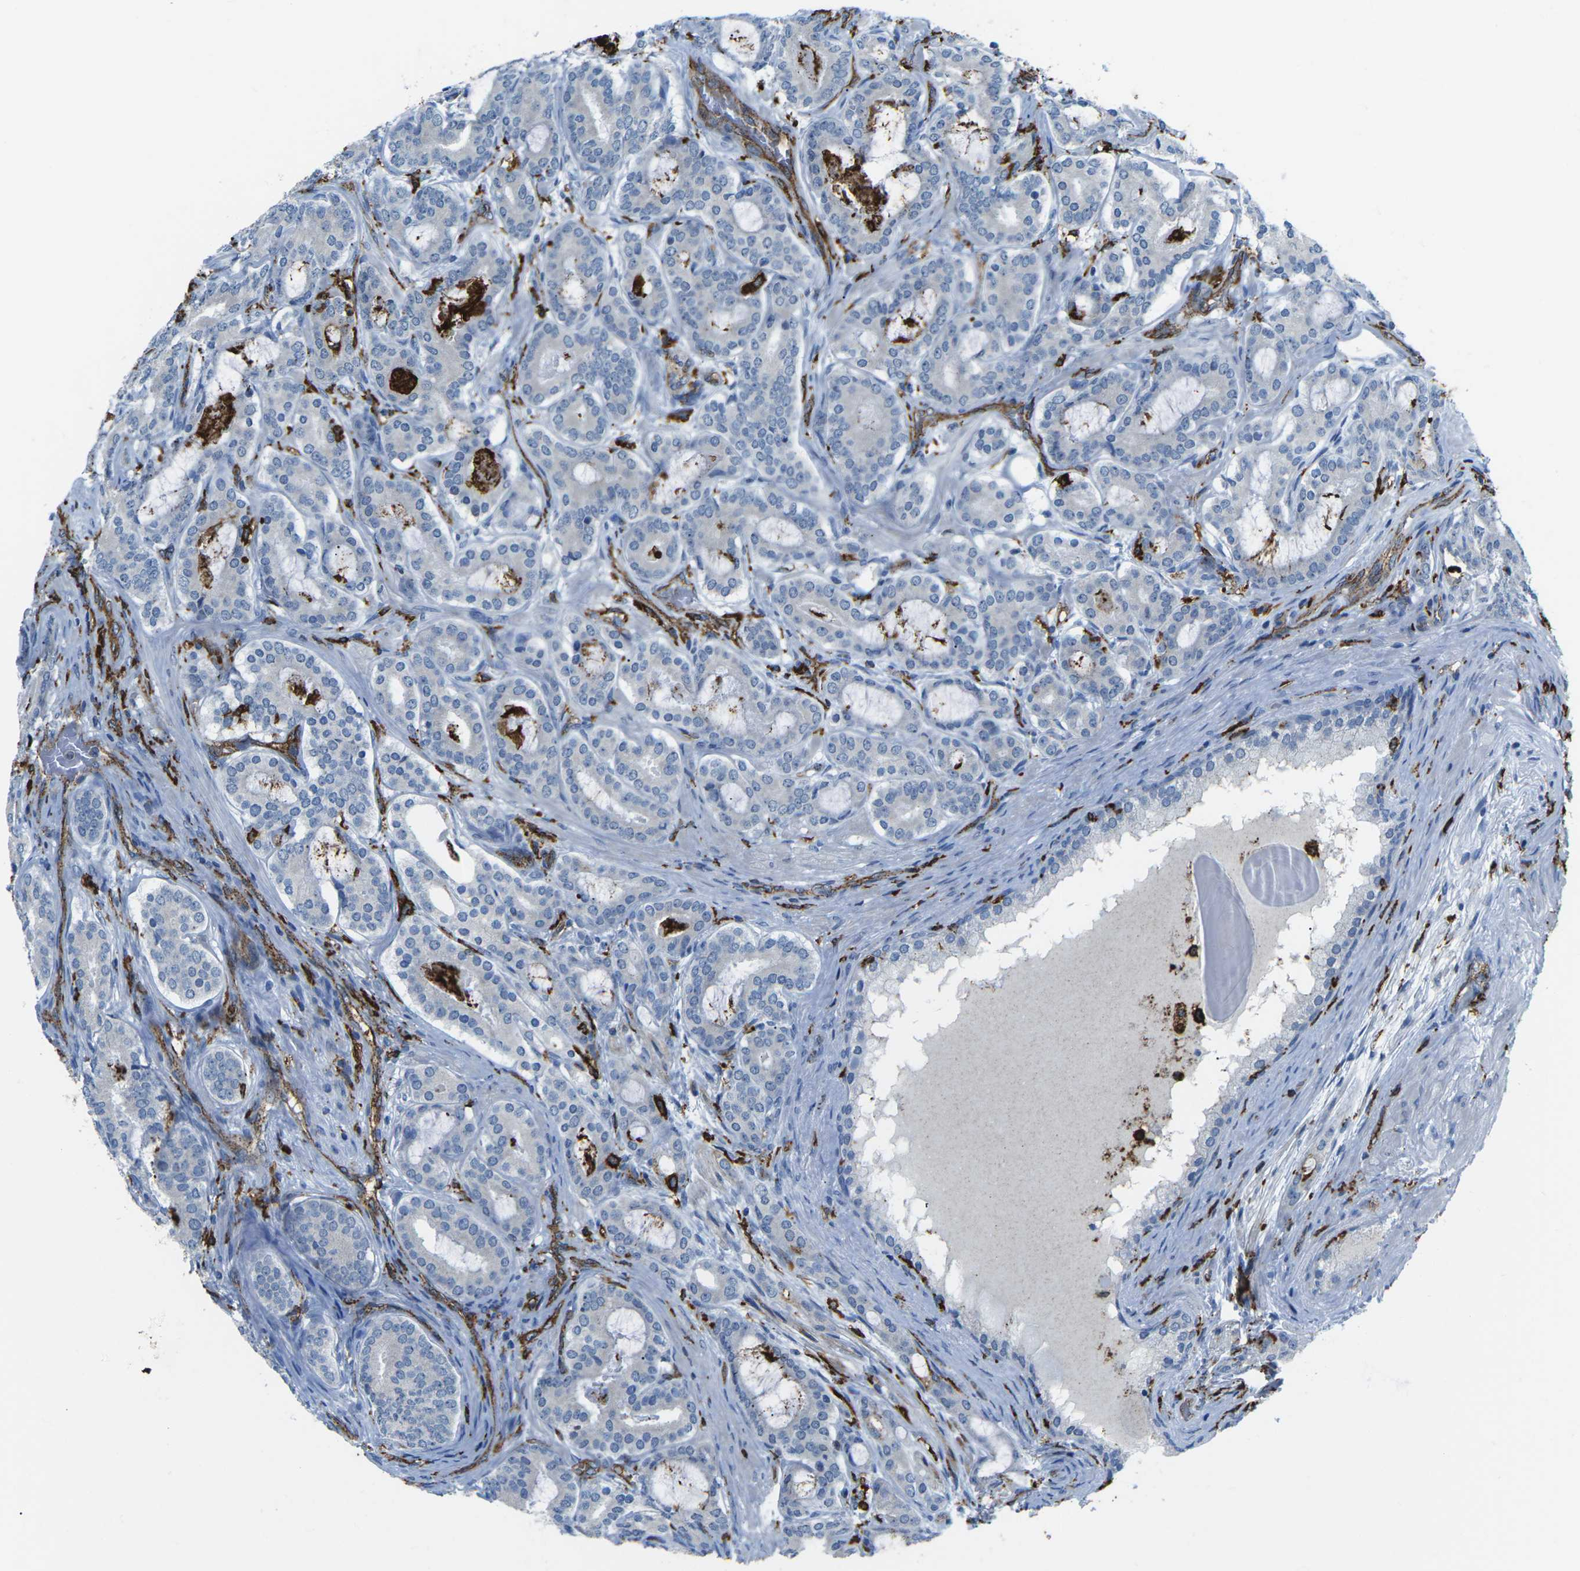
{"staining": {"intensity": "negative", "quantity": "none", "location": "none"}, "tissue": "prostate cancer", "cell_type": "Tumor cells", "image_type": "cancer", "snomed": [{"axis": "morphology", "description": "Adenocarcinoma, High grade"}, {"axis": "topography", "description": "Prostate"}], "caption": "There is no significant staining in tumor cells of prostate adenocarcinoma (high-grade).", "gene": "PTPN1", "patient": {"sex": "male", "age": 60}}